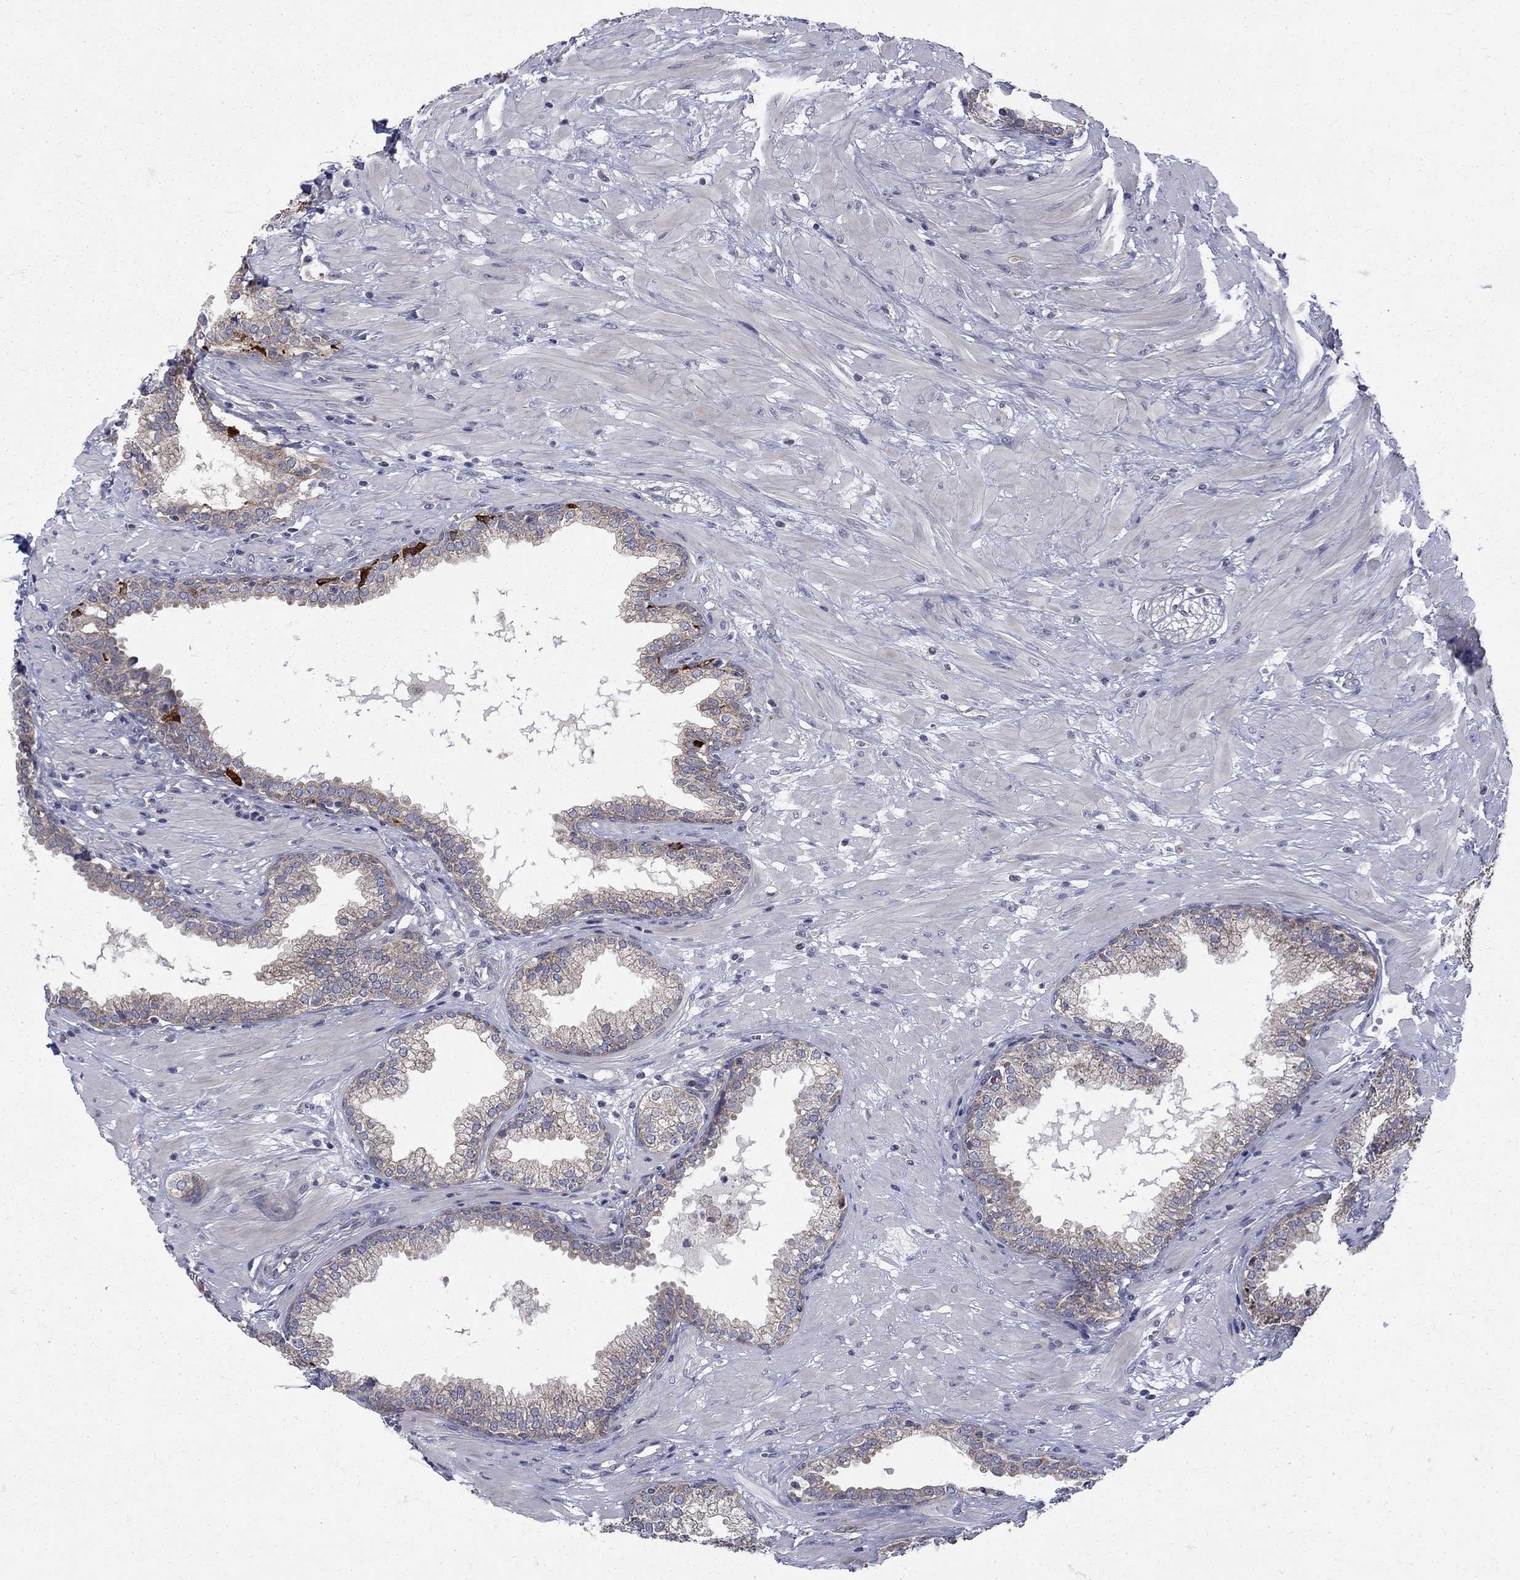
{"staining": {"intensity": "strong", "quantity": "<25%", "location": "cytoplasmic/membranous"}, "tissue": "prostate", "cell_type": "Glandular cells", "image_type": "normal", "snomed": [{"axis": "morphology", "description": "Normal tissue, NOS"}, {"axis": "topography", "description": "Prostate"}], "caption": "Immunohistochemistry (IHC) (DAB) staining of unremarkable prostate displays strong cytoplasmic/membranous protein expression in approximately <25% of glandular cells.", "gene": "SH2B1", "patient": {"sex": "male", "age": 64}}